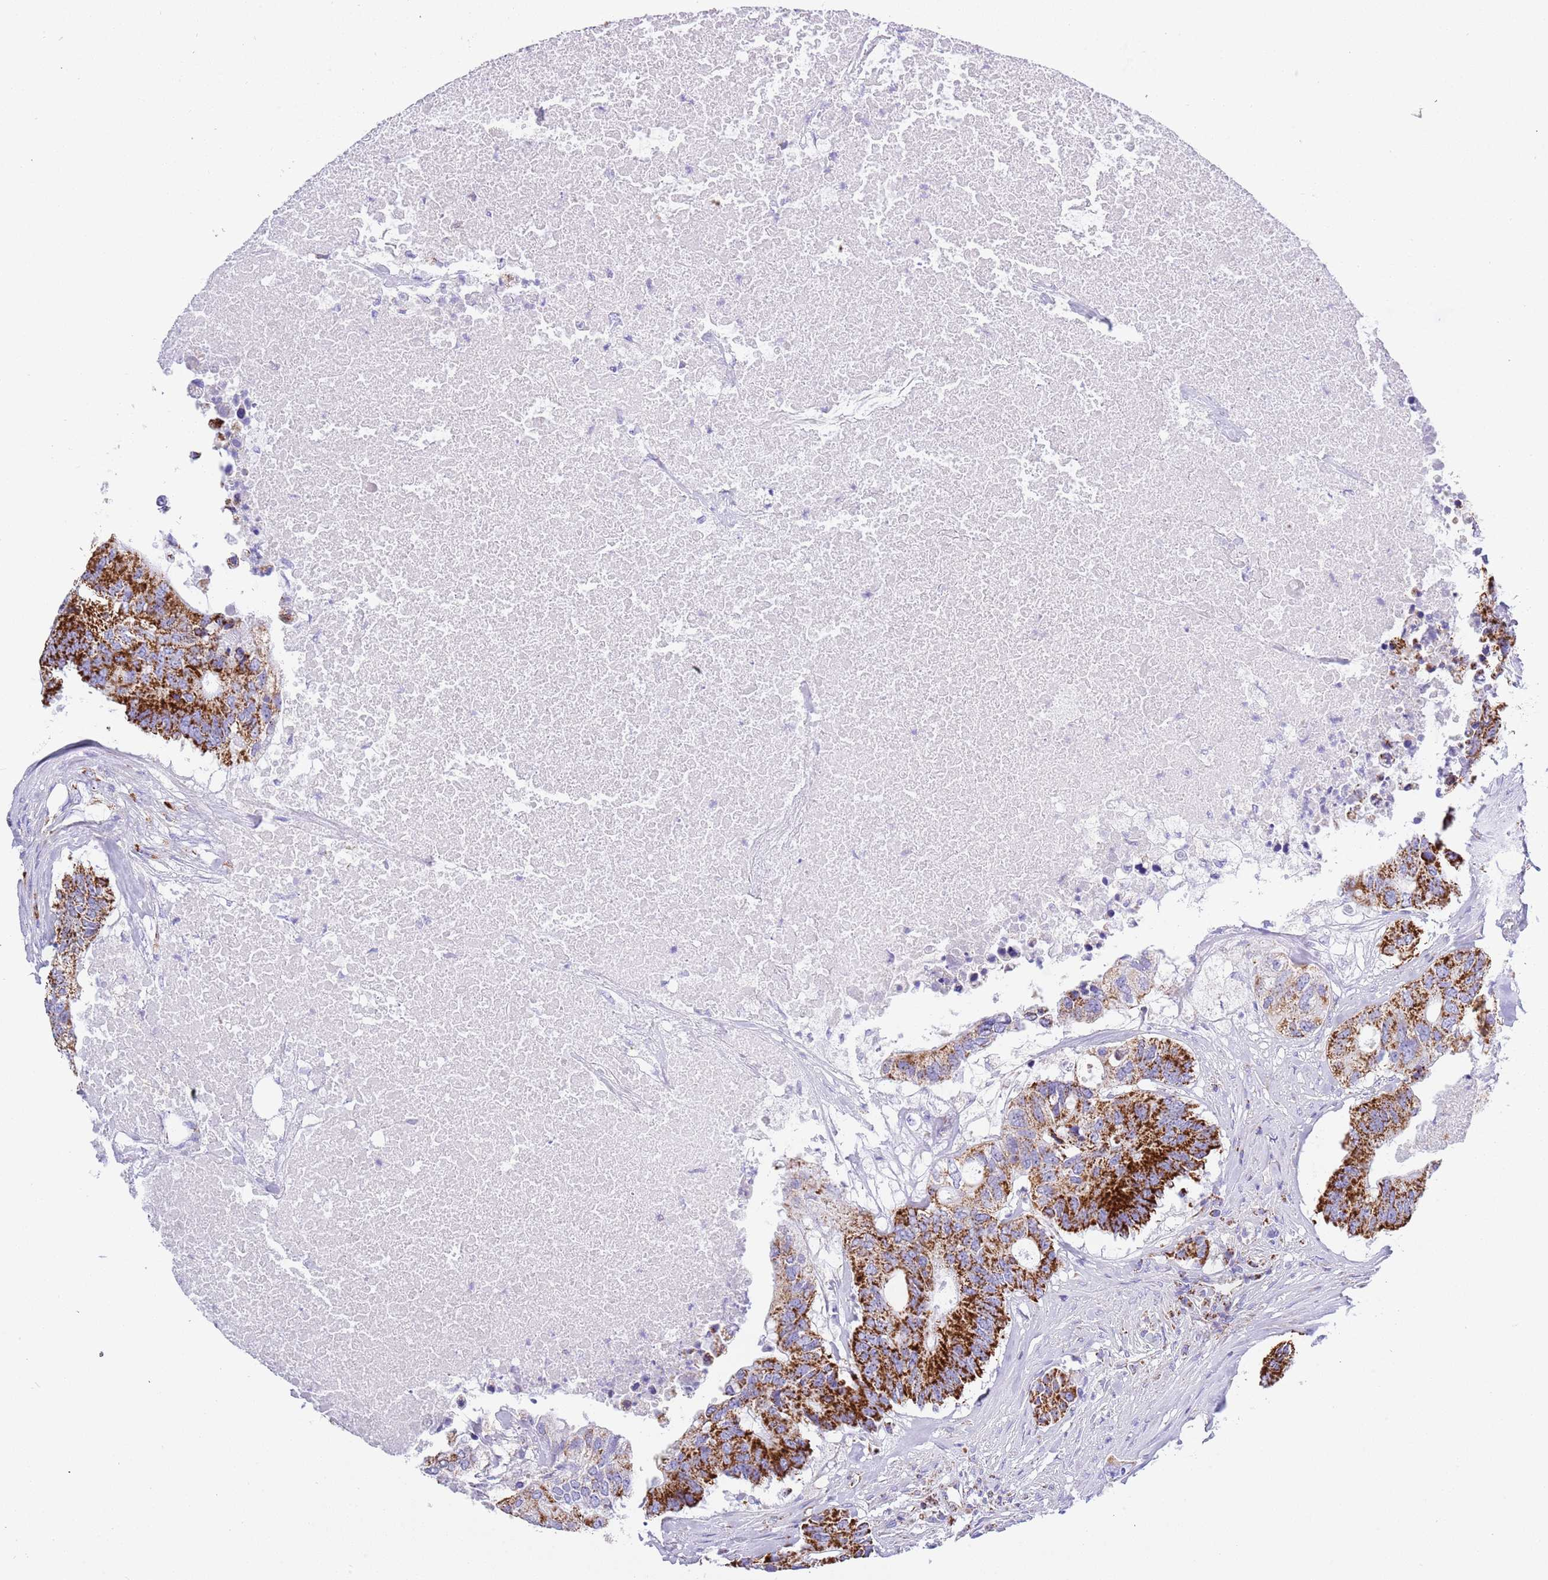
{"staining": {"intensity": "strong", "quantity": ">75%", "location": "cytoplasmic/membranous"}, "tissue": "colorectal cancer", "cell_type": "Tumor cells", "image_type": "cancer", "snomed": [{"axis": "morphology", "description": "Adenocarcinoma, NOS"}, {"axis": "topography", "description": "Colon"}], "caption": "Immunohistochemical staining of adenocarcinoma (colorectal) displays strong cytoplasmic/membranous protein expression in about >75% of tumor cells.", "gene": "SUCLG2", "patient": {"sex": "male", "age": 71}}